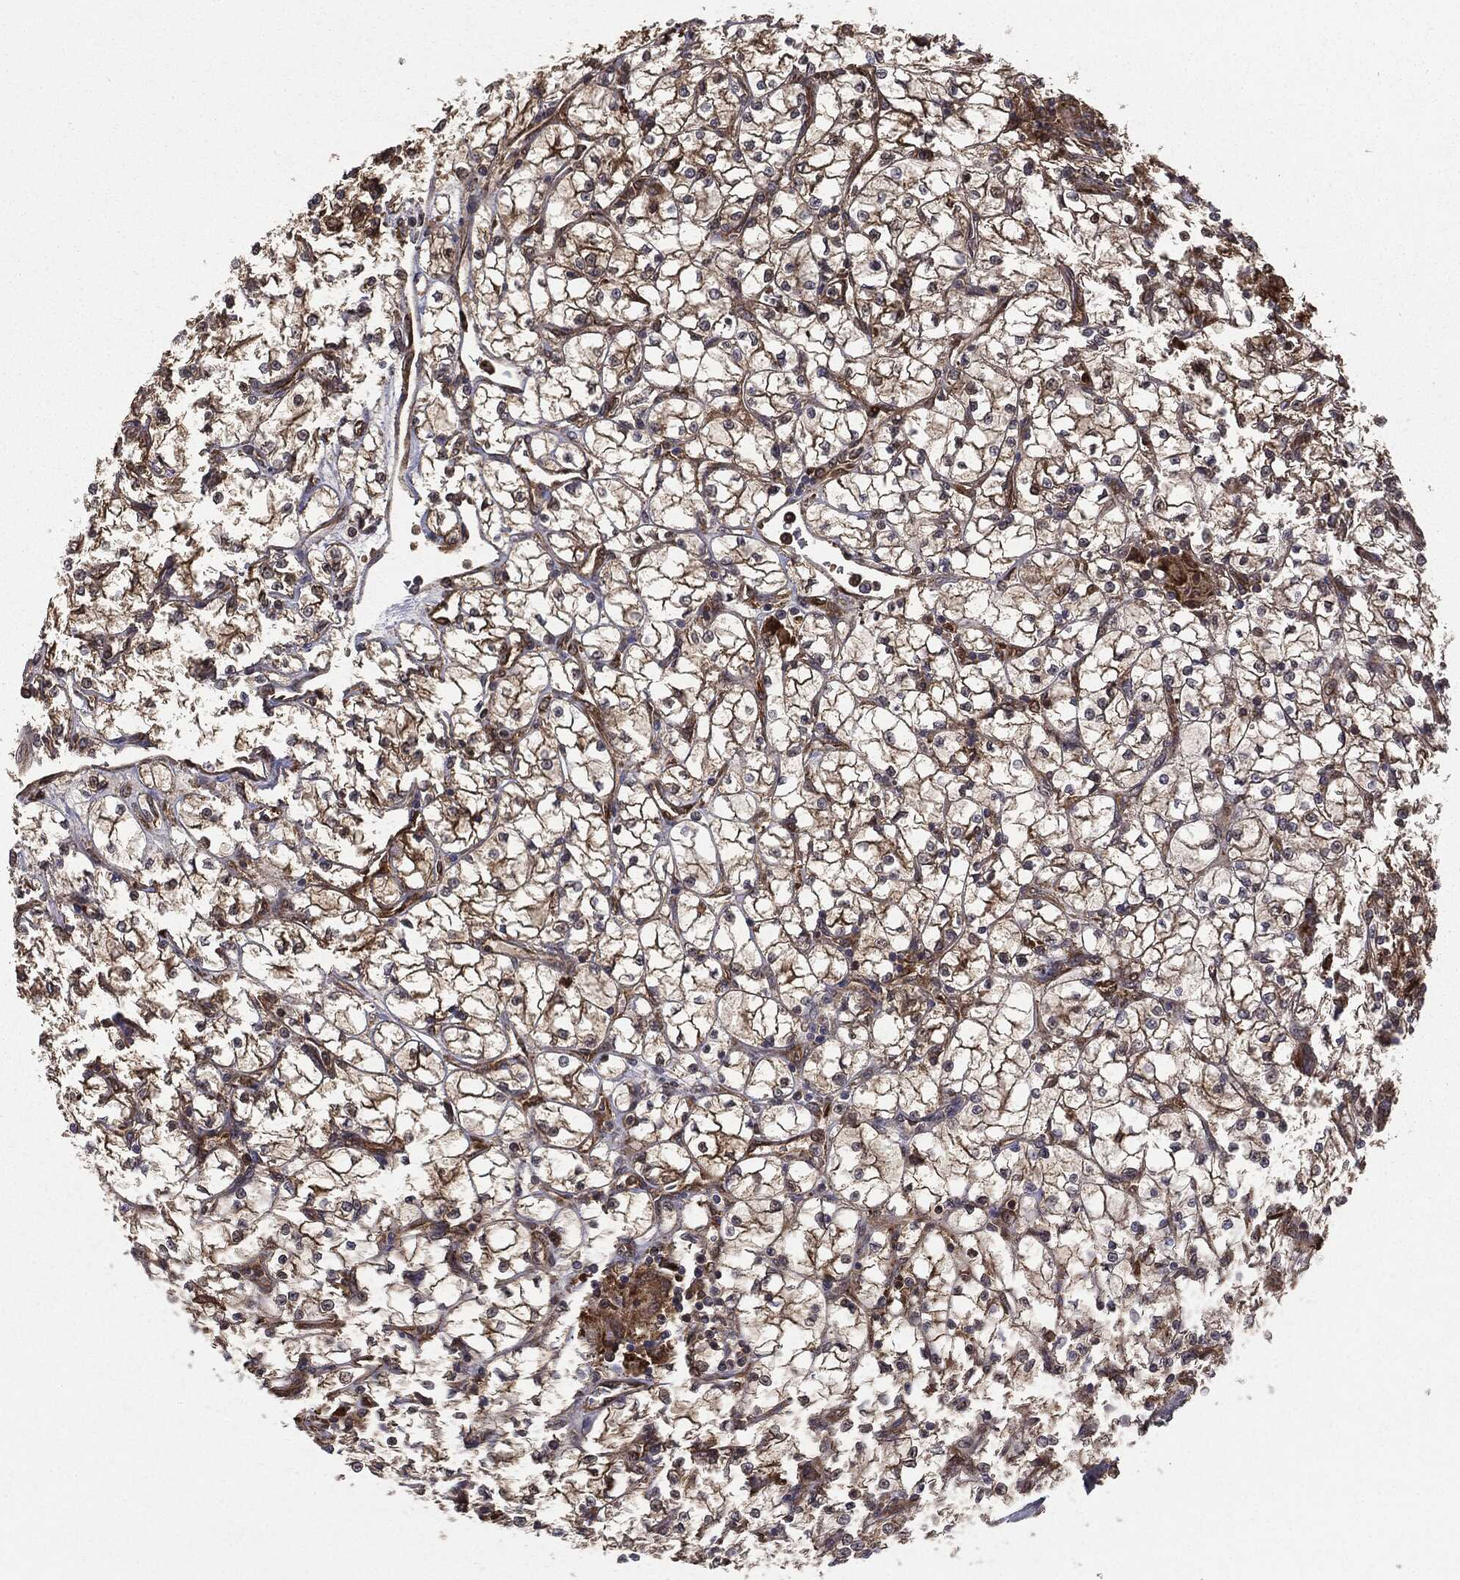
{"staining": {"intensity": "moderate", "quantity": "25%-75%", "location": "cytoplasmic/membranous"}, "tissue": "renal cancer", "cell_type": "Tumor cells", "image_type": "cancer", "snomed": [{"axis": "morphology", "description": "Adenocarcinoma, NOS"}, {"axis": "topography", "description": "Kidney"}], "caption": "Renal cancer tissue shows moderate cytoplasmic/membranous positivity in approximately 25%-75% of tumor cells, visualized by immunohistochemistry.", "gene": "NME1", "patient": {"sex": "female", "age": 64}}